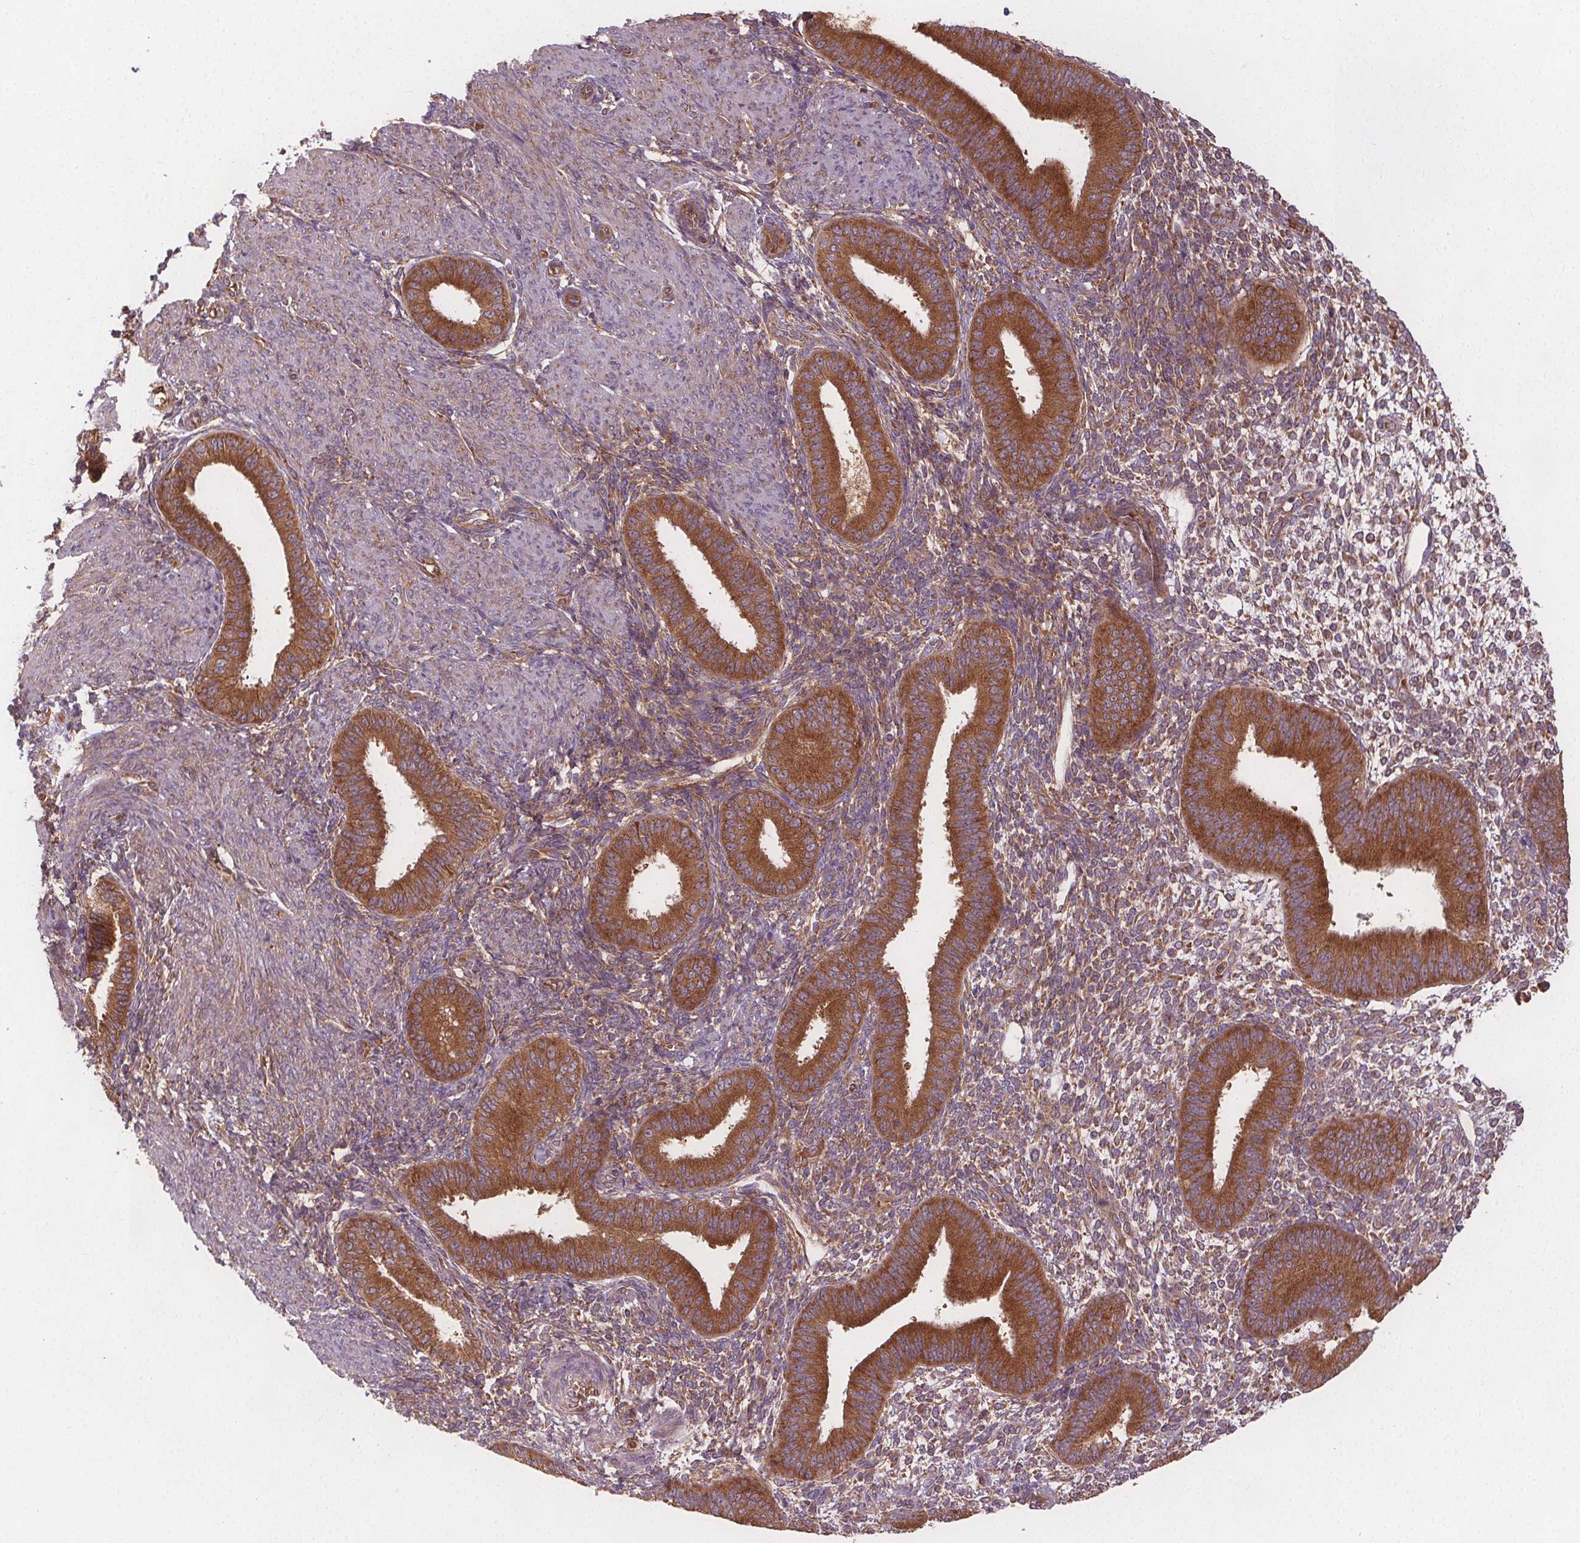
{"staining": {"intensity": "weak", "quantity": "25%-75%", "location": "cytoplasmic/membranous"}, "tissue": "endometrium", "cell_type": "Cells in endometrial stroma", "image_type": "normal", "snomed": [{"axis": "morphology", "description": "Normal tissue, NOS"}, {"axis": "topography", "description": "Endometrium"}], "caption": "This histopathology image exhibits immunohistochemistry (IHC) staining of benign human endometrium, with low weak cytoplasmic/membranous positivity in about 25%-75% of cells in endometrial stroma.", "gene": "EIF3D", "patient": {"sex": "female", "age": 39}}